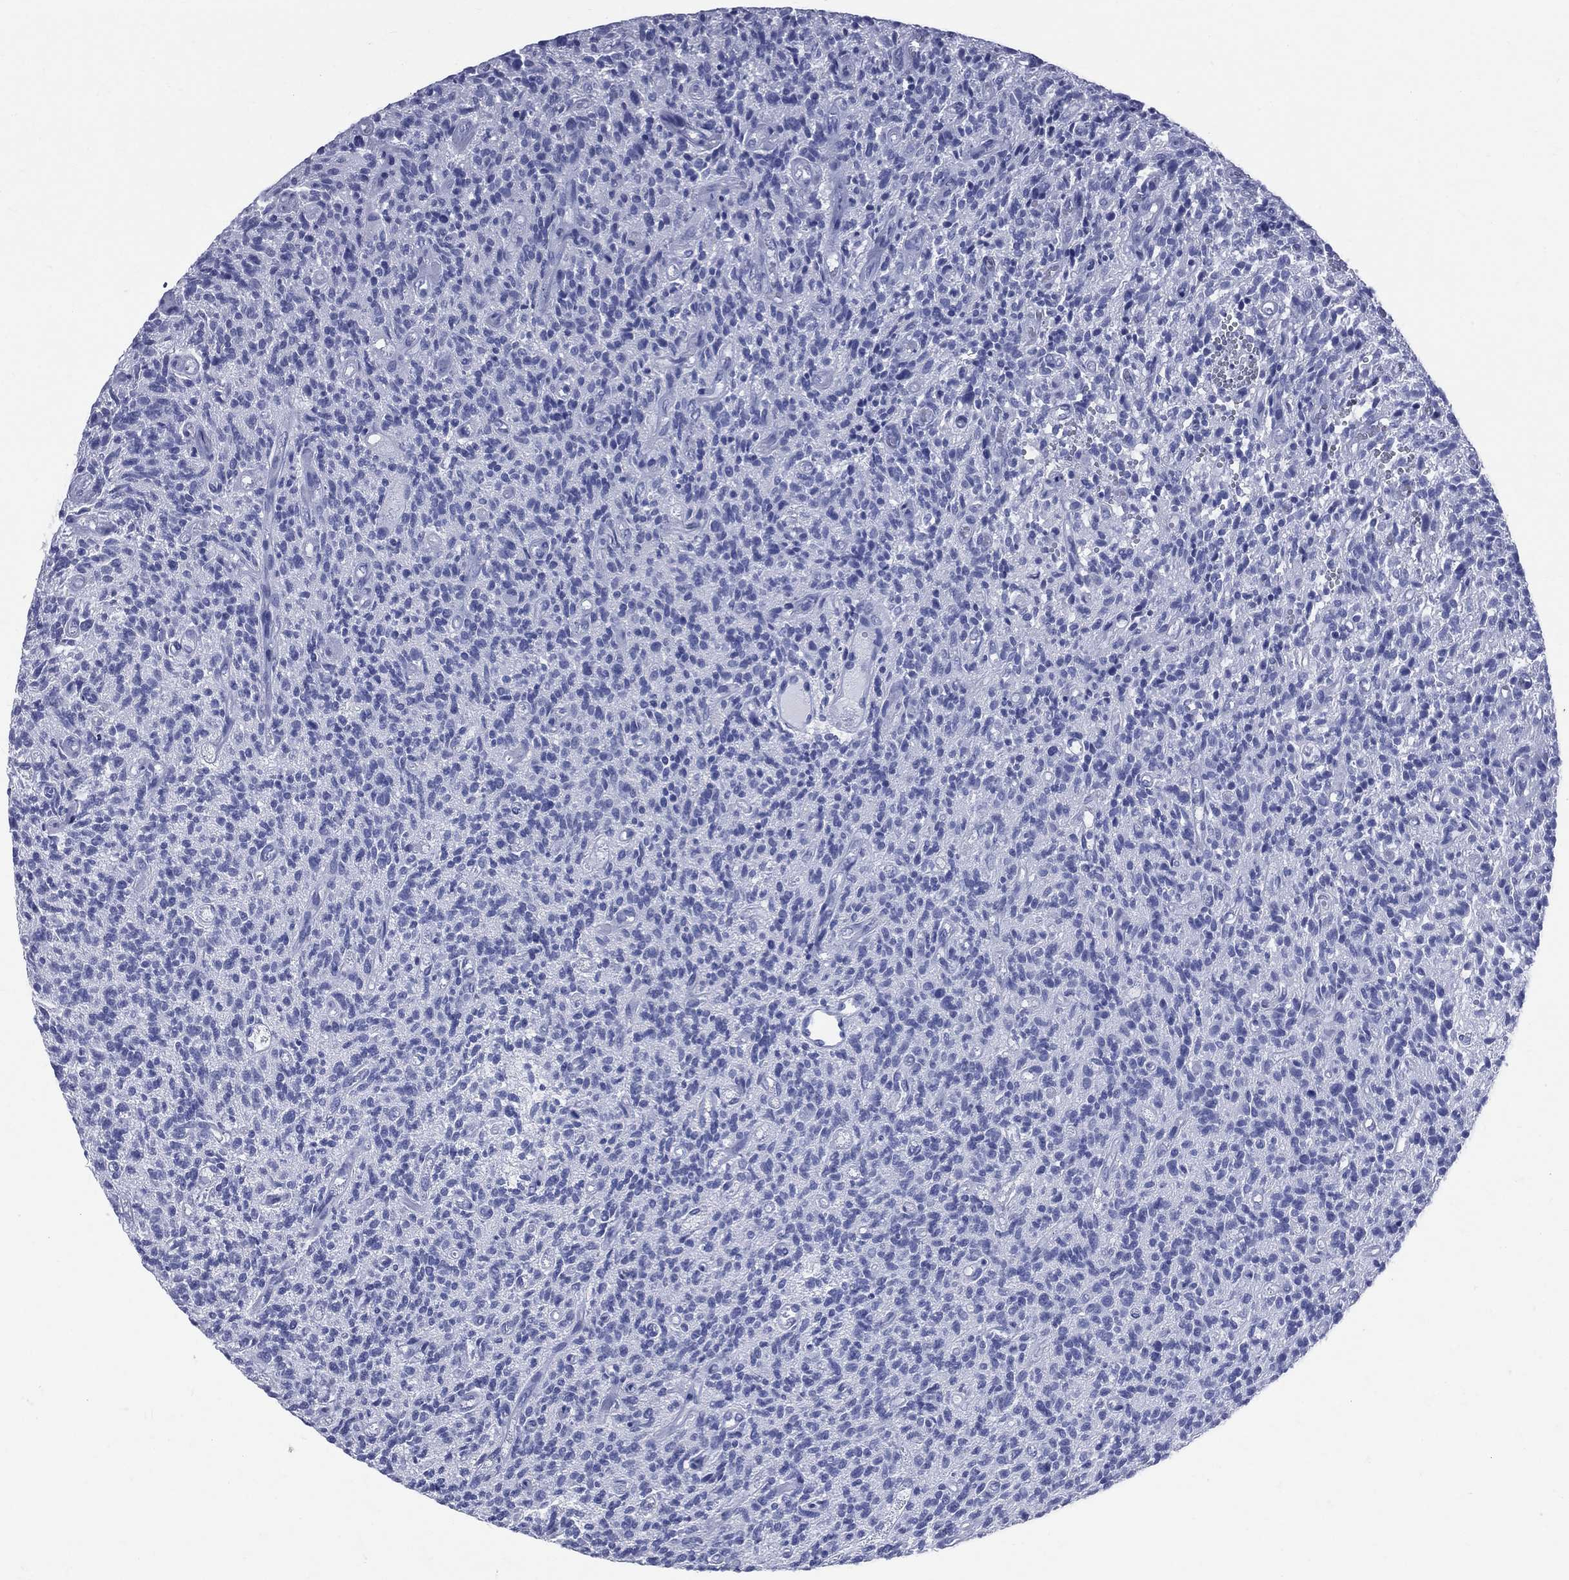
{"staining": {"intensity": "negative", "quantity": "none", "location": "none"}, "tissue": "glioma", "cell_type": "Tumor cells", "image_type": "cancer", "snomed": [{"axis": "morphology", "description": "Glioma, malignant, High grade"}, {"axis": "topography", "description": "Brain"}], "caption": "Tumor cells show no significant protein expression in malignant glioma (high-grade). Nuclei are stained in blue.", "gene": "SYP", "patient": {"sex": "male", "age": 64}}